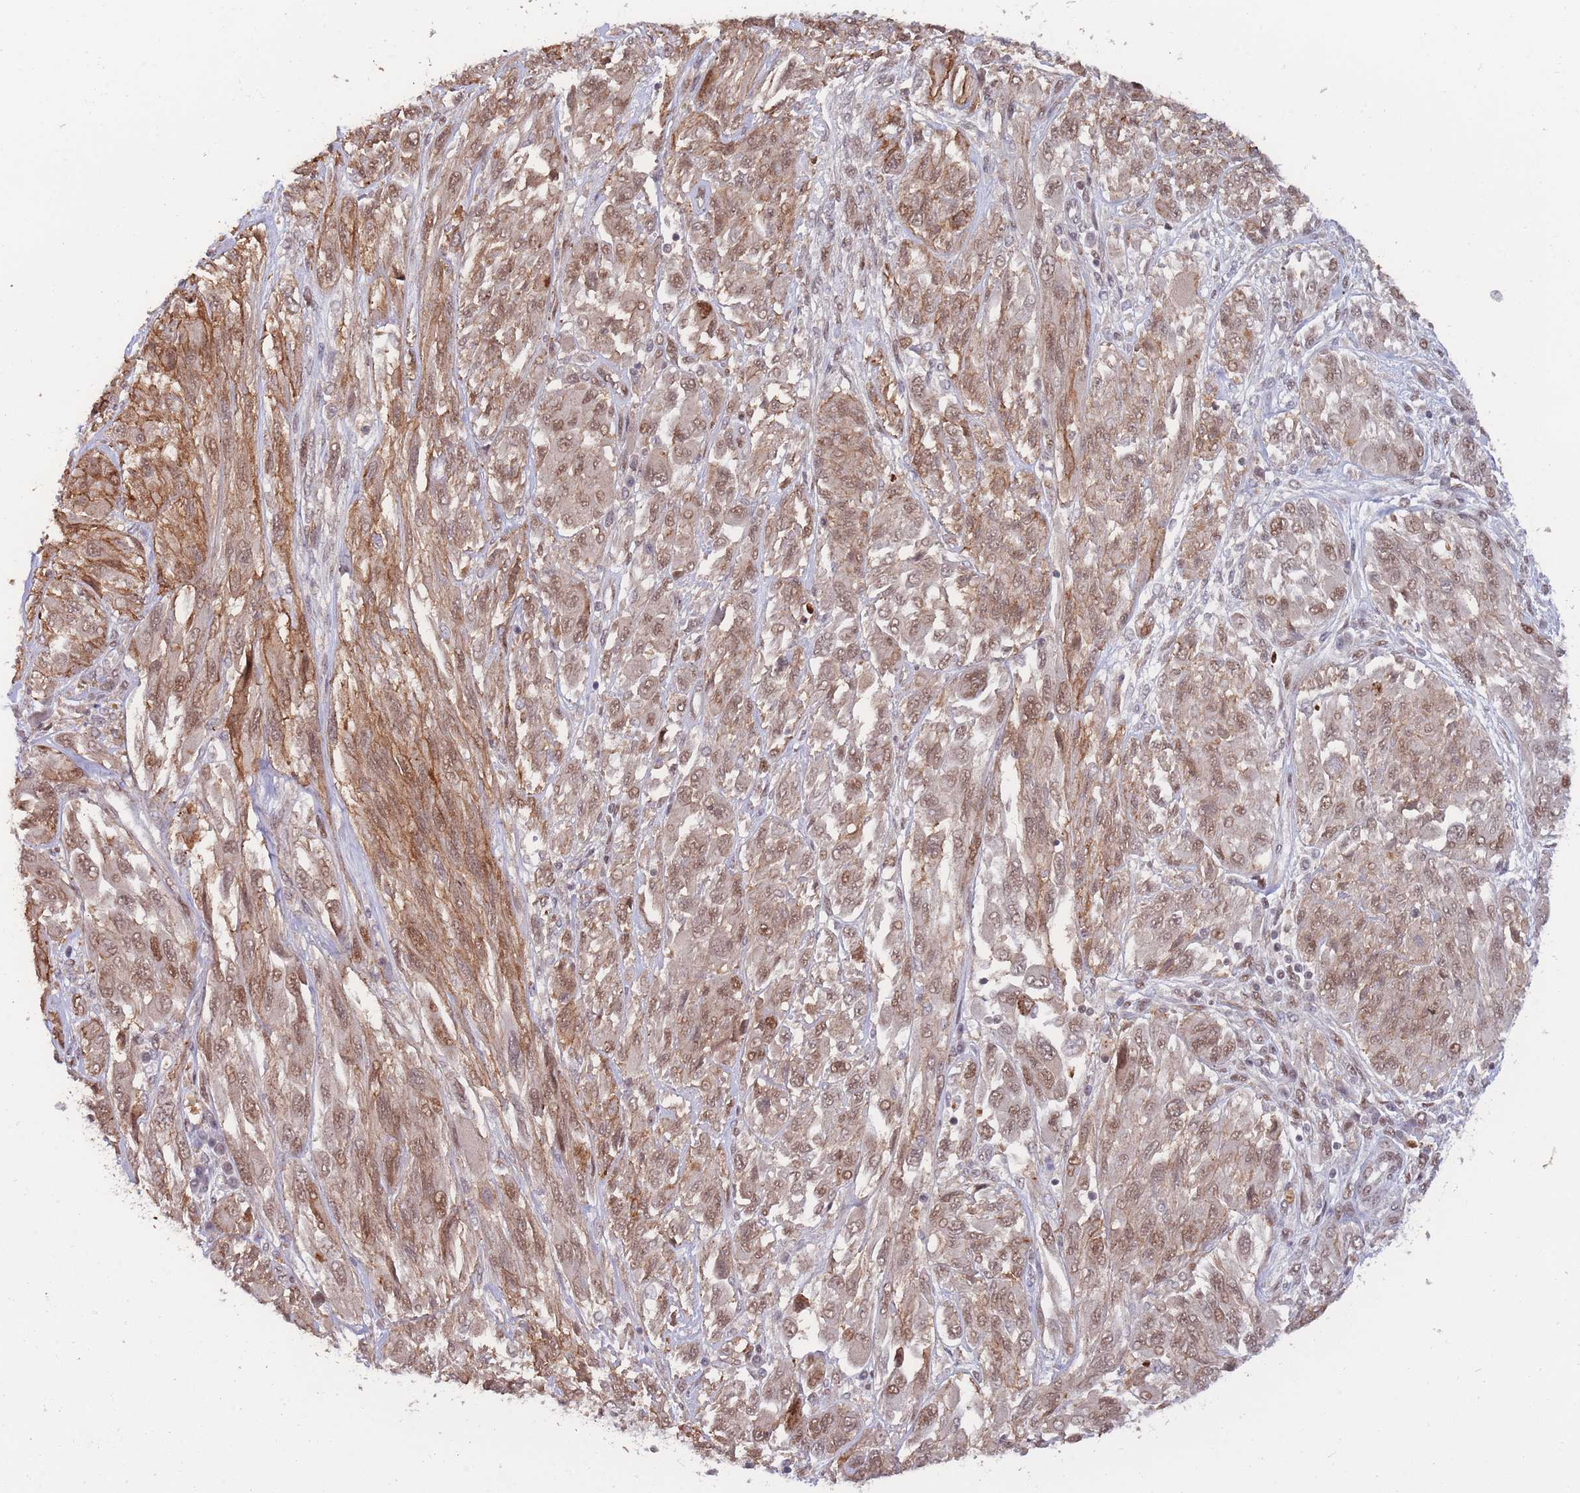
{"staining": {"intensity": "moderate", "quantity": ">75%", "location": "cytoplasmic/membranous,nuclear"}, "tissue": "melanoma", "cell_type": "Tumor cells", "image_type": "cancer", "snomed": [{"axis": "morphology", "description": "Malignant melanoma, NOS"}, {"axis": "topography", "description": "Skin"}], "caption": "This photomicrograph reveals IHC staining of malignant melanoma, with medium moderate cytoplasmic/membranous and nuclear positivity in about >75% of tumor cells.", "gene": "BOD1L1", "patient": {"sex": "female", "age": 91}}